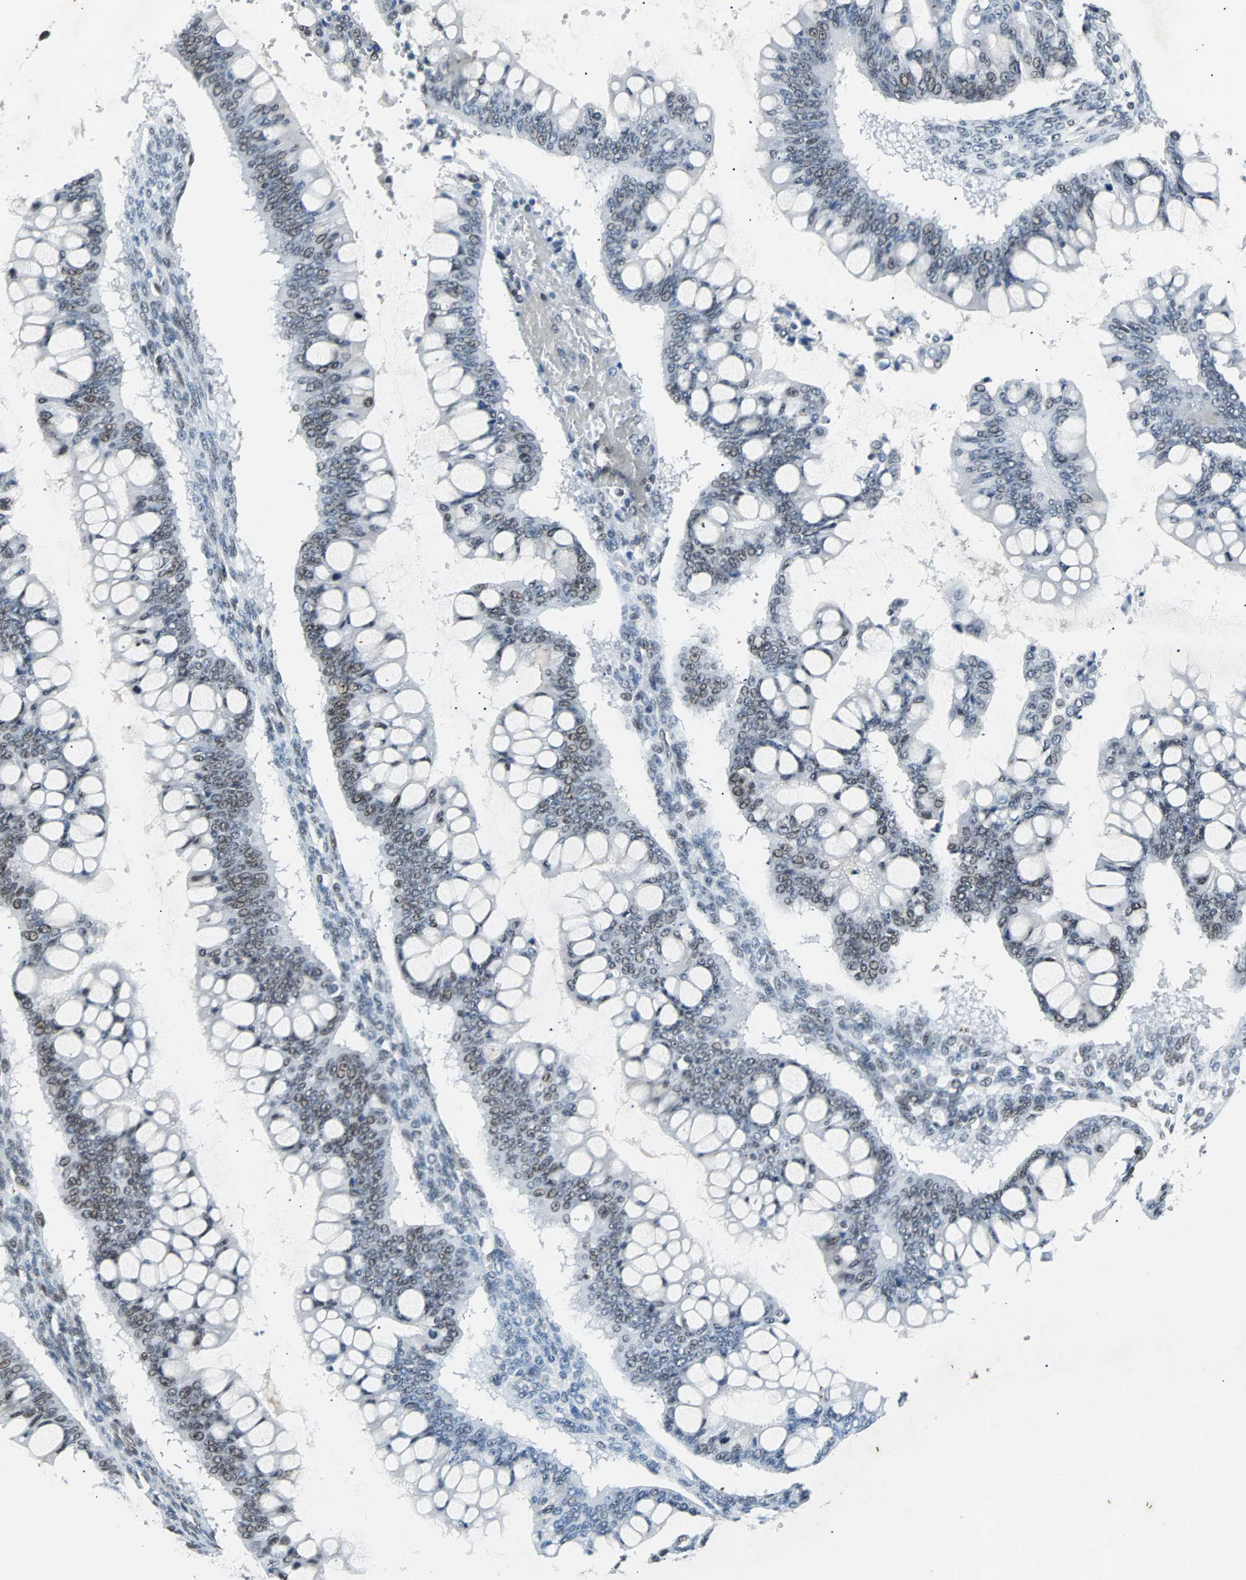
{"staining": {"intensity": "moderate", "quantity": "25%-75%", "location": "nuclear"}, "tissue": "ovarian cancer", "cell_type": "Tumor cells", "image_type": "cancer", "snomed": [{"axis": "morphology", "description": "Cystadenocarcinoma, mucinous, NOS"}, {"axis": "topography", "description": "Ovary"}], "caption": "Protein expression analysis of ovarian cancer (mucinous cystadenocarcinoma) exhibits moderate nuclear staining in approximately 25%-75% of tumor cells.", "gene": "GATAD2A", "patient": {"sex": "female", "age": 73}}